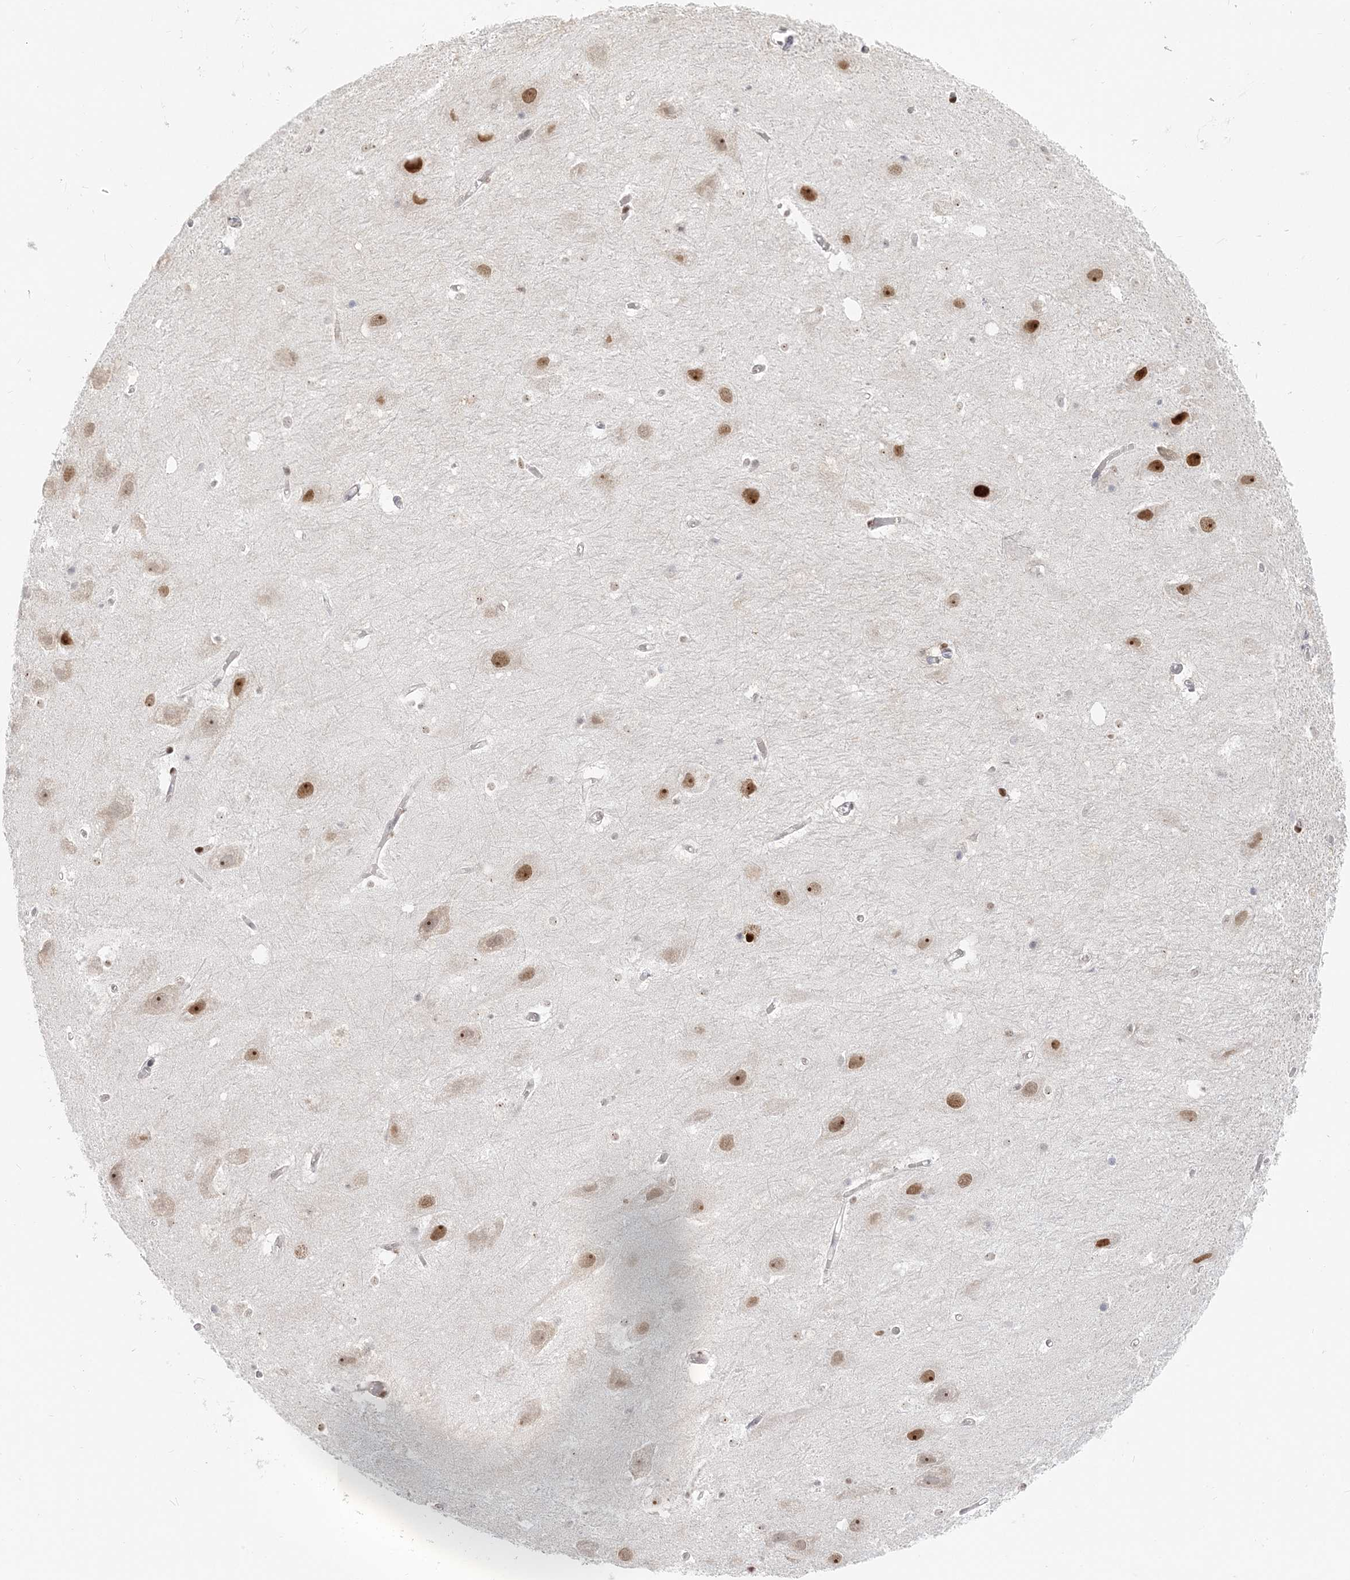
{"staining": {"intensity": "moderate", "quantity": "<25%", "location": "nuclear"}, "tissue": "hippocampus", "cell_type": "Glial cells", "image_type": "normal", "snomed": [{"axis": "morphology", "description": "Normal tissue, NOS"}, {"axis": "topography", "description": "Hippocampus"}], "caption": "A micrograph of hippocampus stained for a protein displays moderate nuclear brown staining in glial cells. (DAB IHC, brown staining for protein, blue staining for nuclei).", "gene": "BAZ1B", "patient": {"sex": "female", "age": 52}}